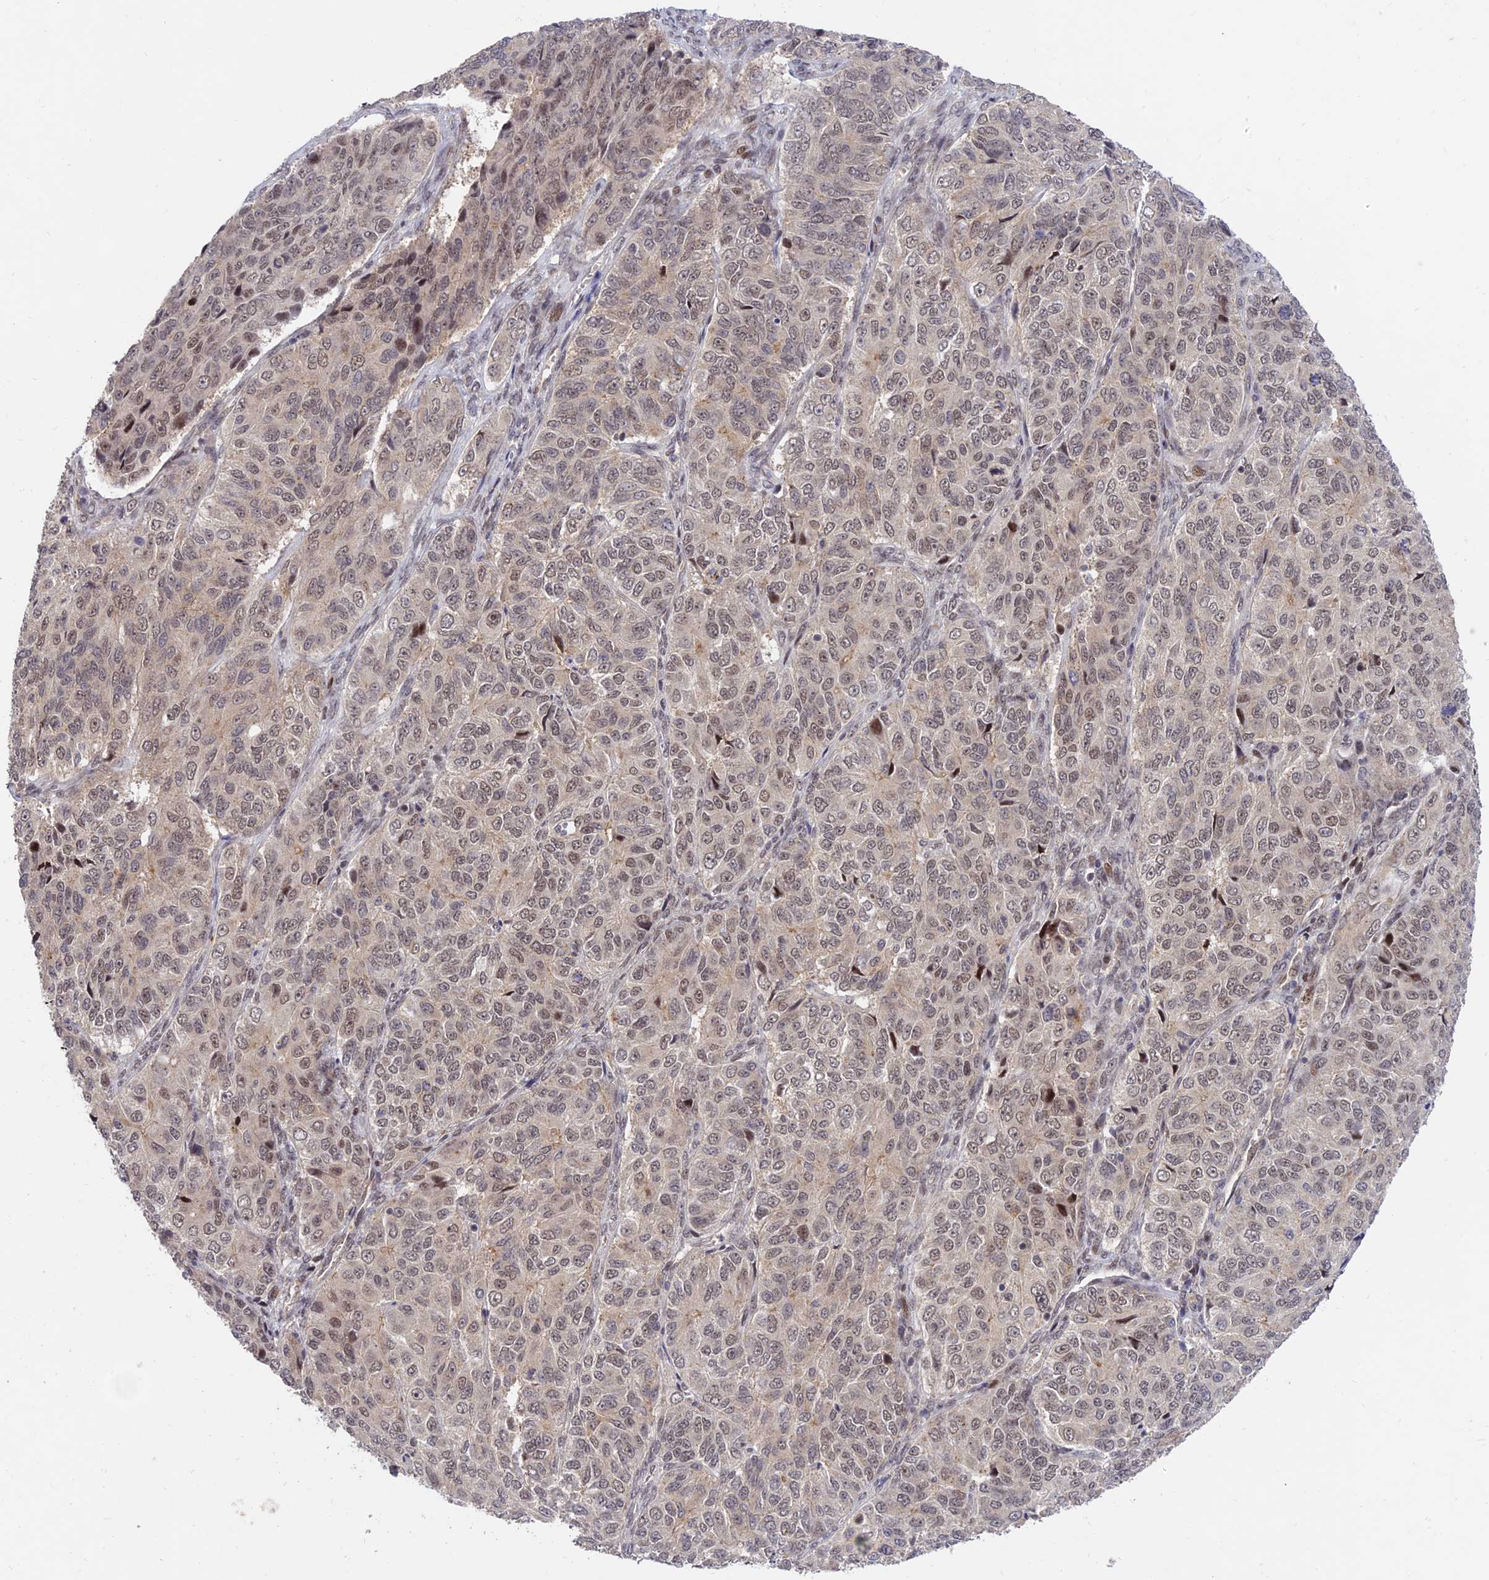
{"staining": {"intensity": "weak", "quantity": ">75%", "location": "nuclear"}, "tissue": "ovarian cancer", "cell_type": "Tumor cells", "image_type": "cancer", "snomed": [{"axis": "morphology", "description": "Carcinoma, endometroid"}, {"axis": "topography", "description": "Ovary"}], "caption": "A photomicrograph of human ovarian cancer stained for a protein displays weak nuclear brown staining in tumor cells.", "gene": "ZNF85", "patient": {"sex": "female", "age": 51}}